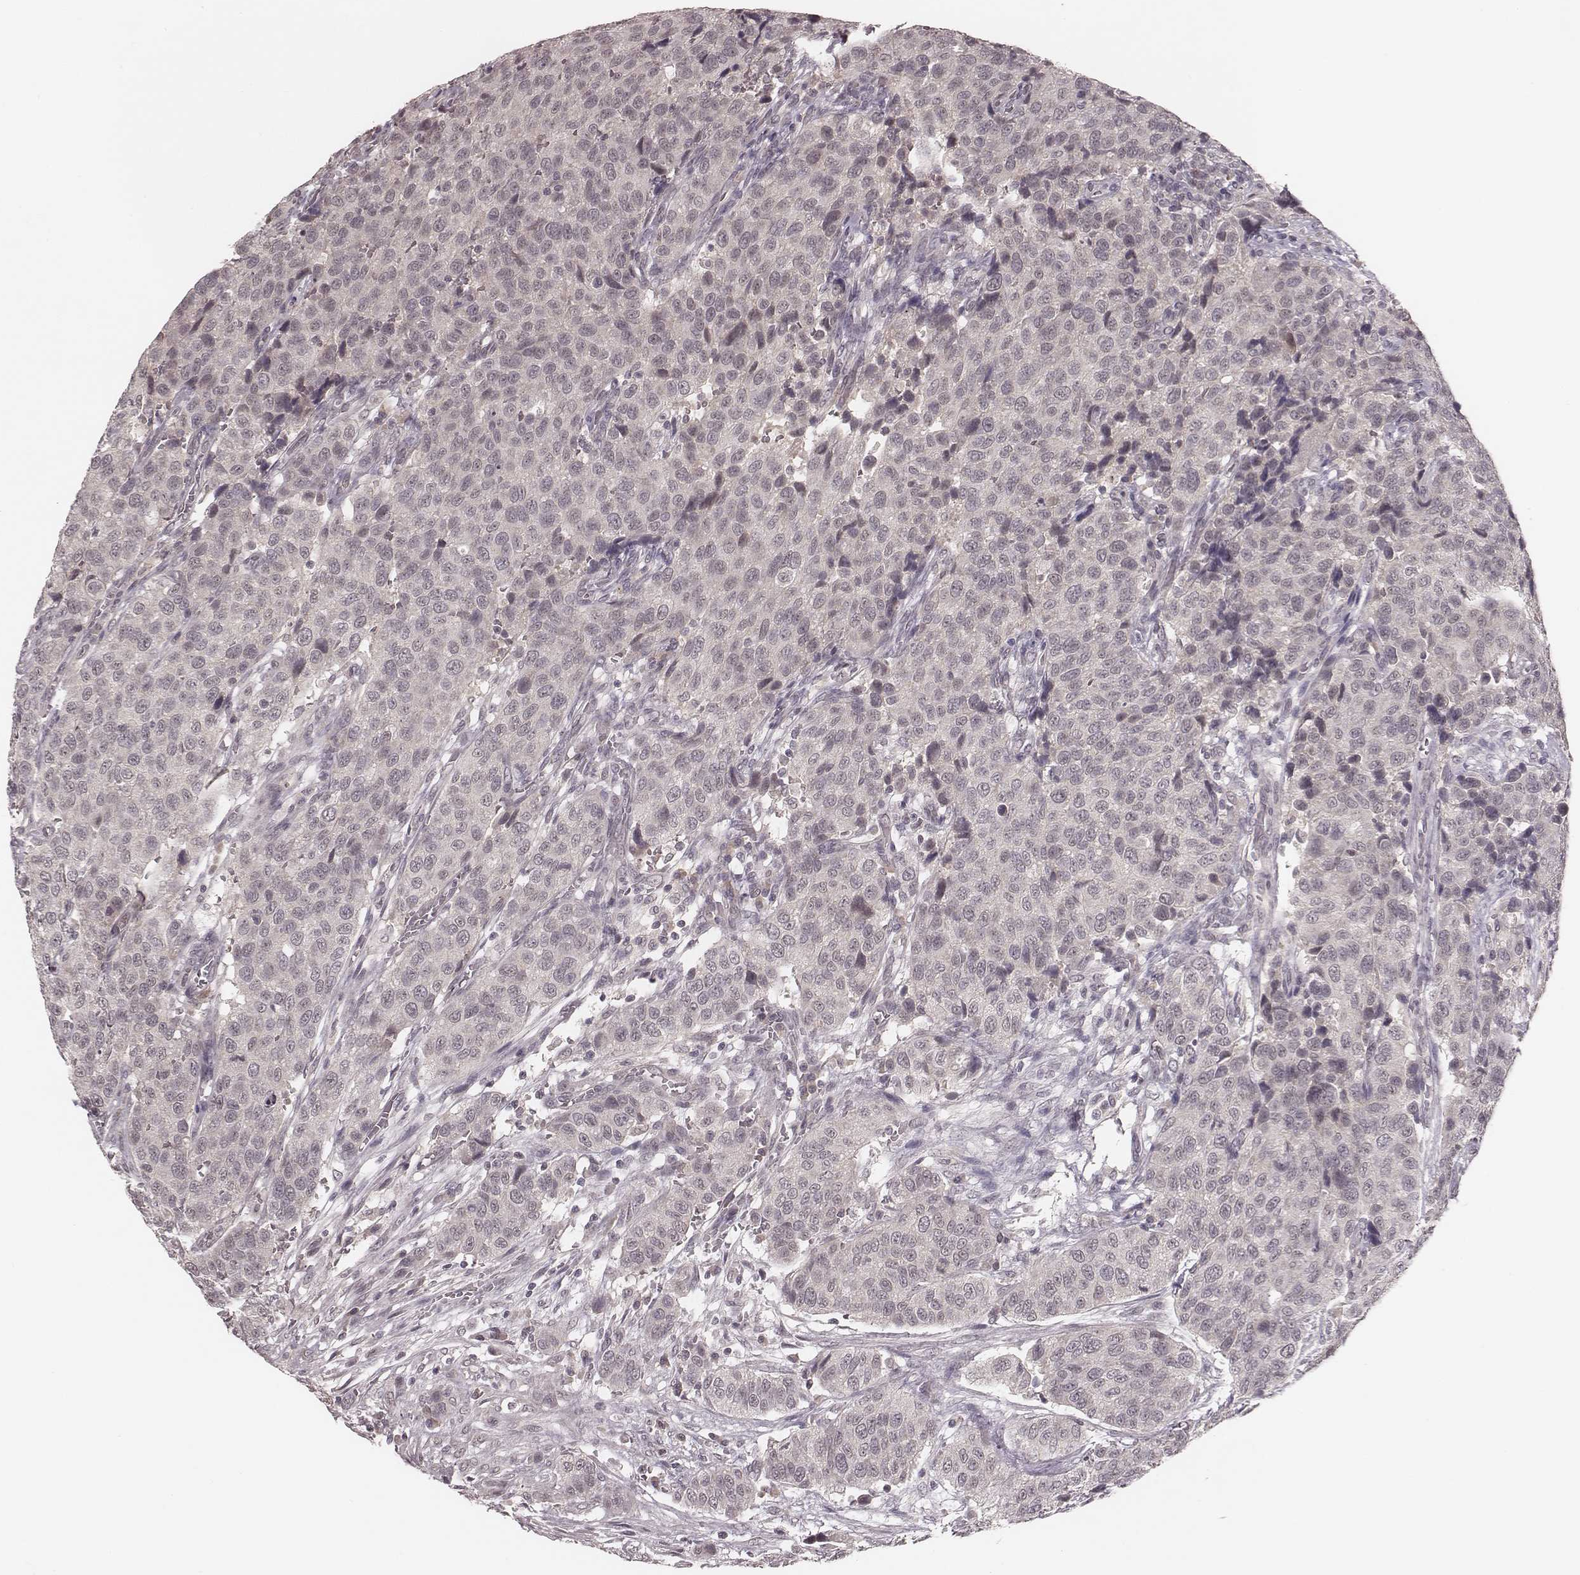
{"staining": {"intensity": "negative", "quantity": "none", "location": "none"}, "tissue": "urothelial cancer", "cell_type": "Tumor cells", "image_type": "cancer", "snomed": [{"axis": "morphology", "description": "Urothelial carcinoma, High grade"}, {"axis": "topography", "description": "Urinary bladder"}], "caption": "Immunohistochemistry (IHC) image of neoplastic tissue: urothelial cancer stained with DAB reveals no significant protein staining in tumor cells.", "gene": "LY6K", "patient": {"sex": "female", "age": 58}}